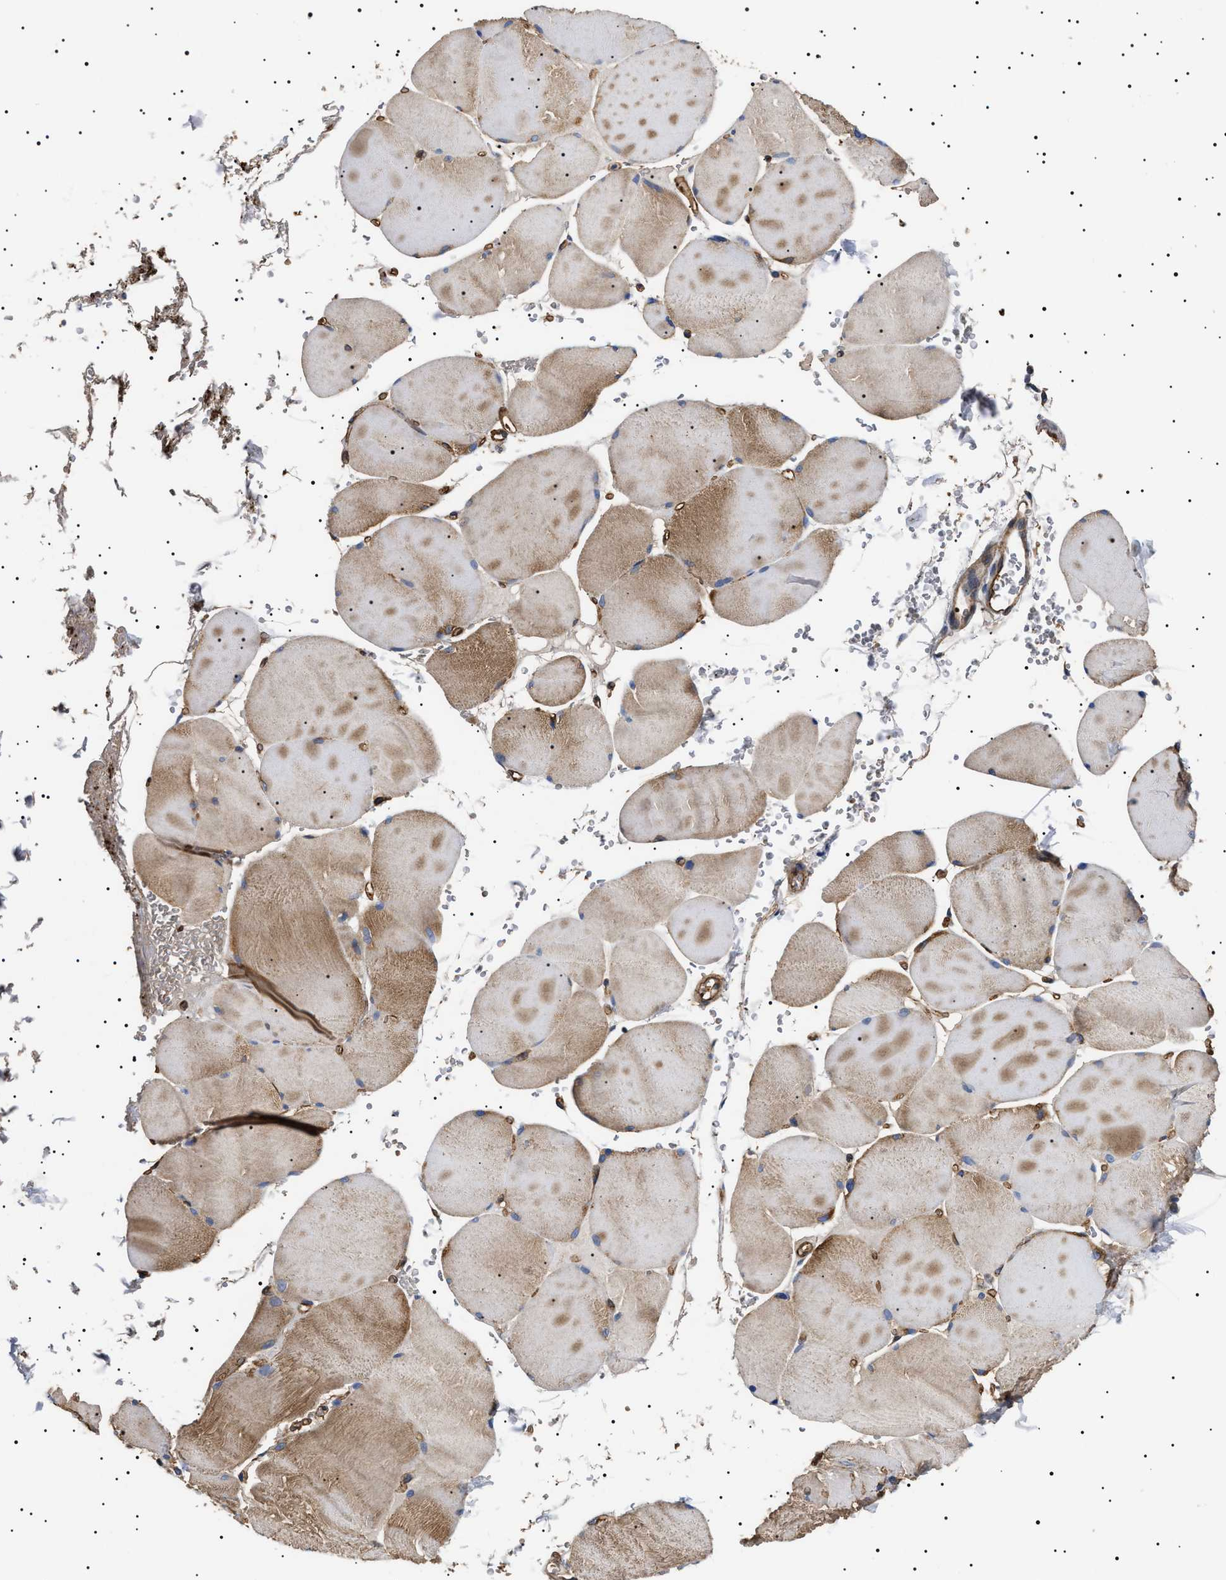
{"staining": {"intensity": "moderate", "quantity": ">75%", "location": "cytoplasmic/membranous"}, "tissue": "skeletal muscle", "cell_type": "Myocytes", "image_type": "normal", "snomed": [{"axis": "morphology", "description": "Normal tissue, NOS"}, {"axis": "topography", "description": "Skin"}, {"axis": "topography", "description": "Skeletal muscle"}], "caption": "DAB (3,3'-diaminobenzidine) immunohistochemical staining of normal skeletal muscle shows moderate cytoplasmic/membranous protein positivity in about >75% of myocytes.", "gene": "TPP2", "patient": {"sex": "male", "age": 83}}